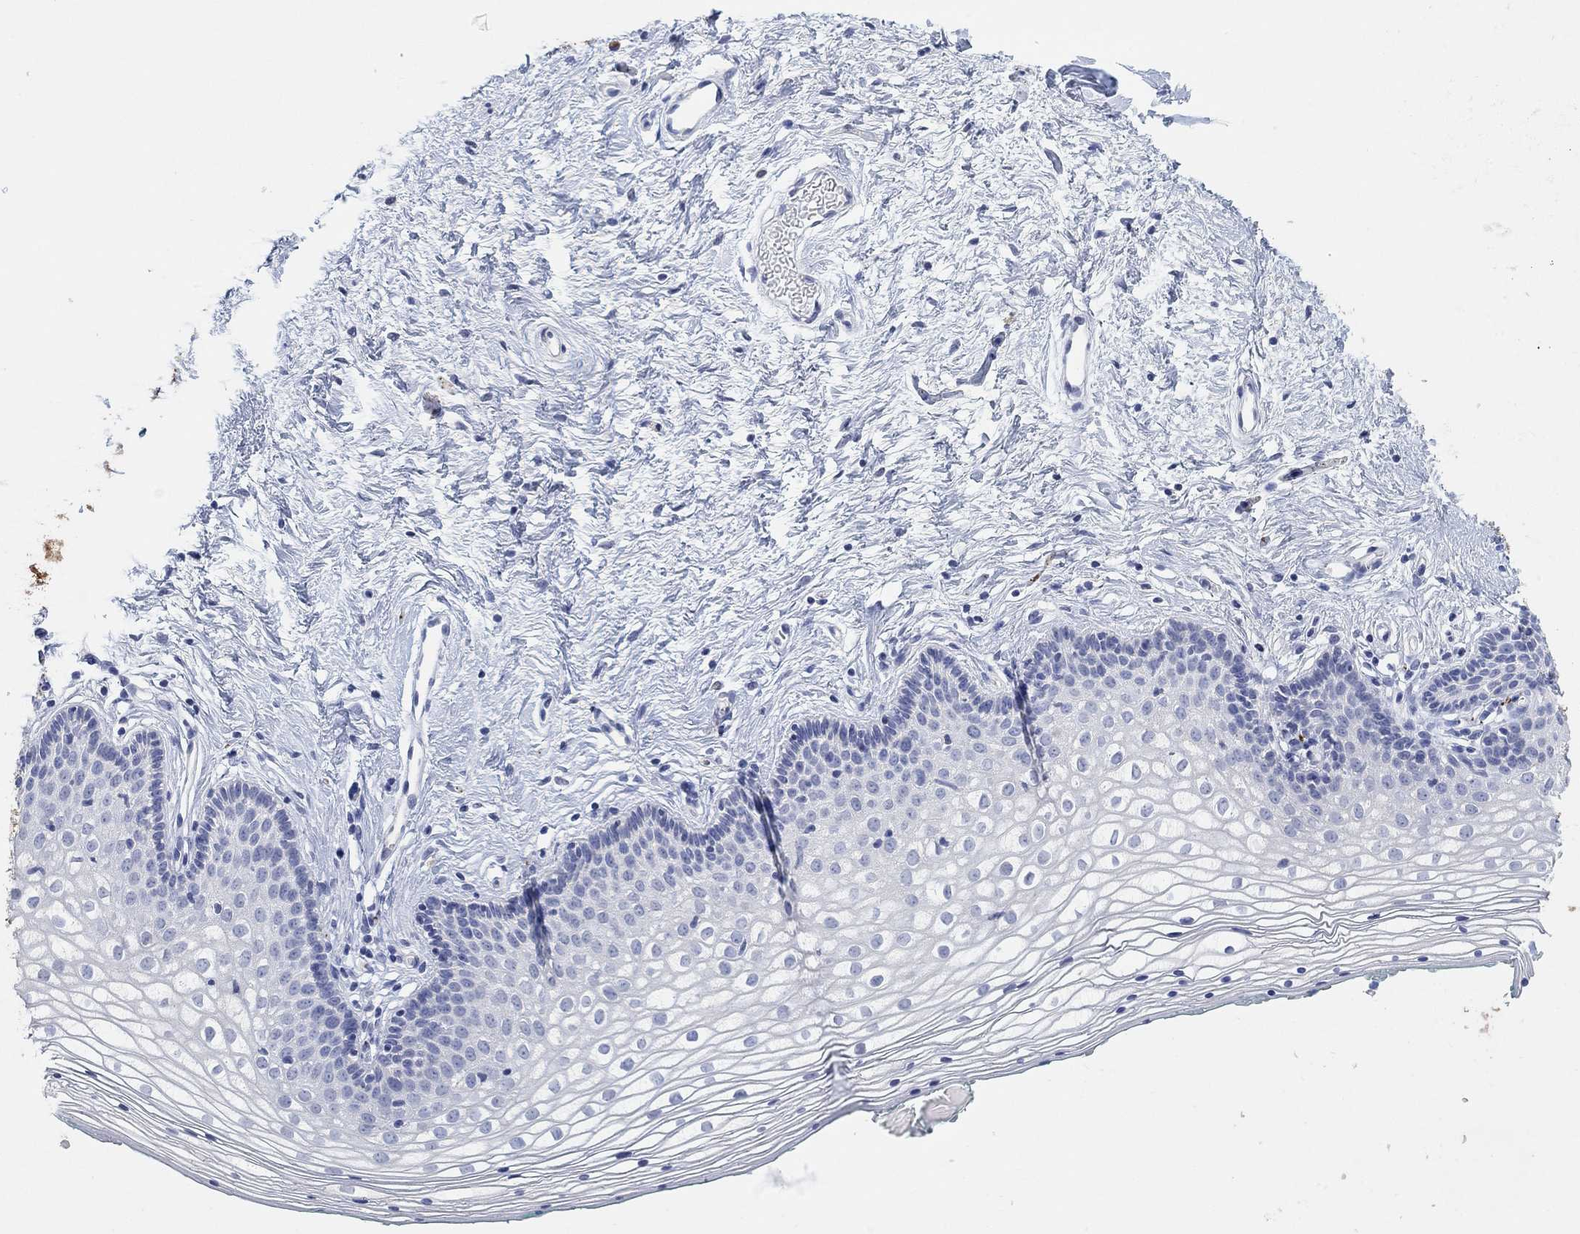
{"staining": {"intensity": "negative", "quantity": "none", "location": "none"}, "tissue": "vagina", "cell_type": "Squamous epithelial cells", "image_type": "normal", "snomed": [{"axis": "morphology", "description": "Normal tissue, NOS"}, {"axis": "topography", "description": "Vagina"}], "caption": "The image reveals no staining of squamous epithelial cells in benign vagina.", "gene": "VAT1L", "patient": {"sex": "female", "age": 36}}